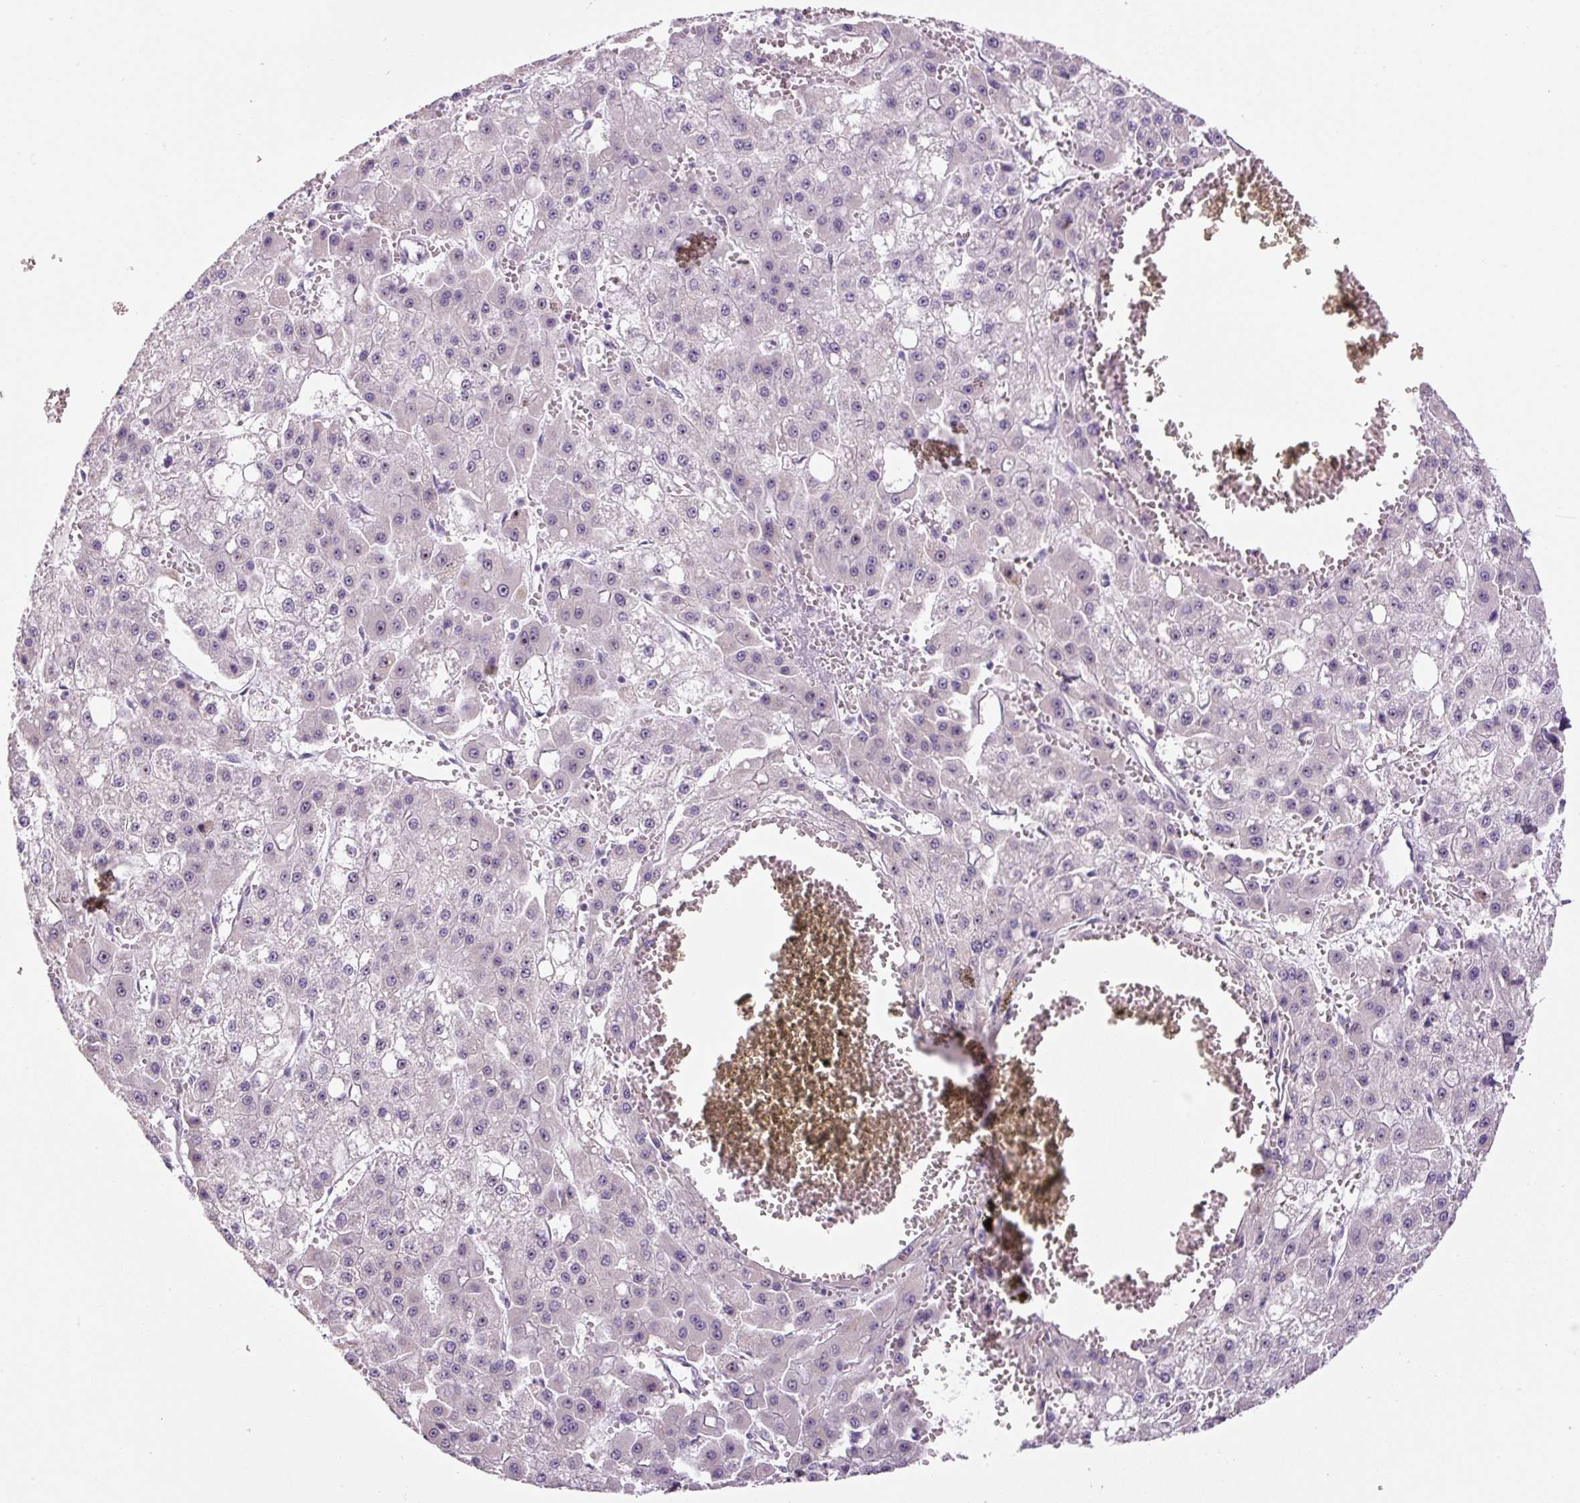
{"staining": {"intensity": "negative", "quantity": "none", "location": "none"}, "tissue": "liver cancer", "cell_type": "Tumor cells", "image_type": "cancer", "snomed": [{"axis": "morphology", "description": "Carcinoma, Hepatocellular, NOS"}, {"axis": "topography", "description": "Liver"}], "caption": "An immunohistochemistry histopathology image of liver cancer is shown. There is no staining in tumor cells of liver cancer. (Brightfield microscopy of DAB (3,3'-diaminobenzidine) immunohistochemistry (IHC) at high magnification).", "gene": "TMEM151B", "patient": {"sex": "male", "age": 47}}